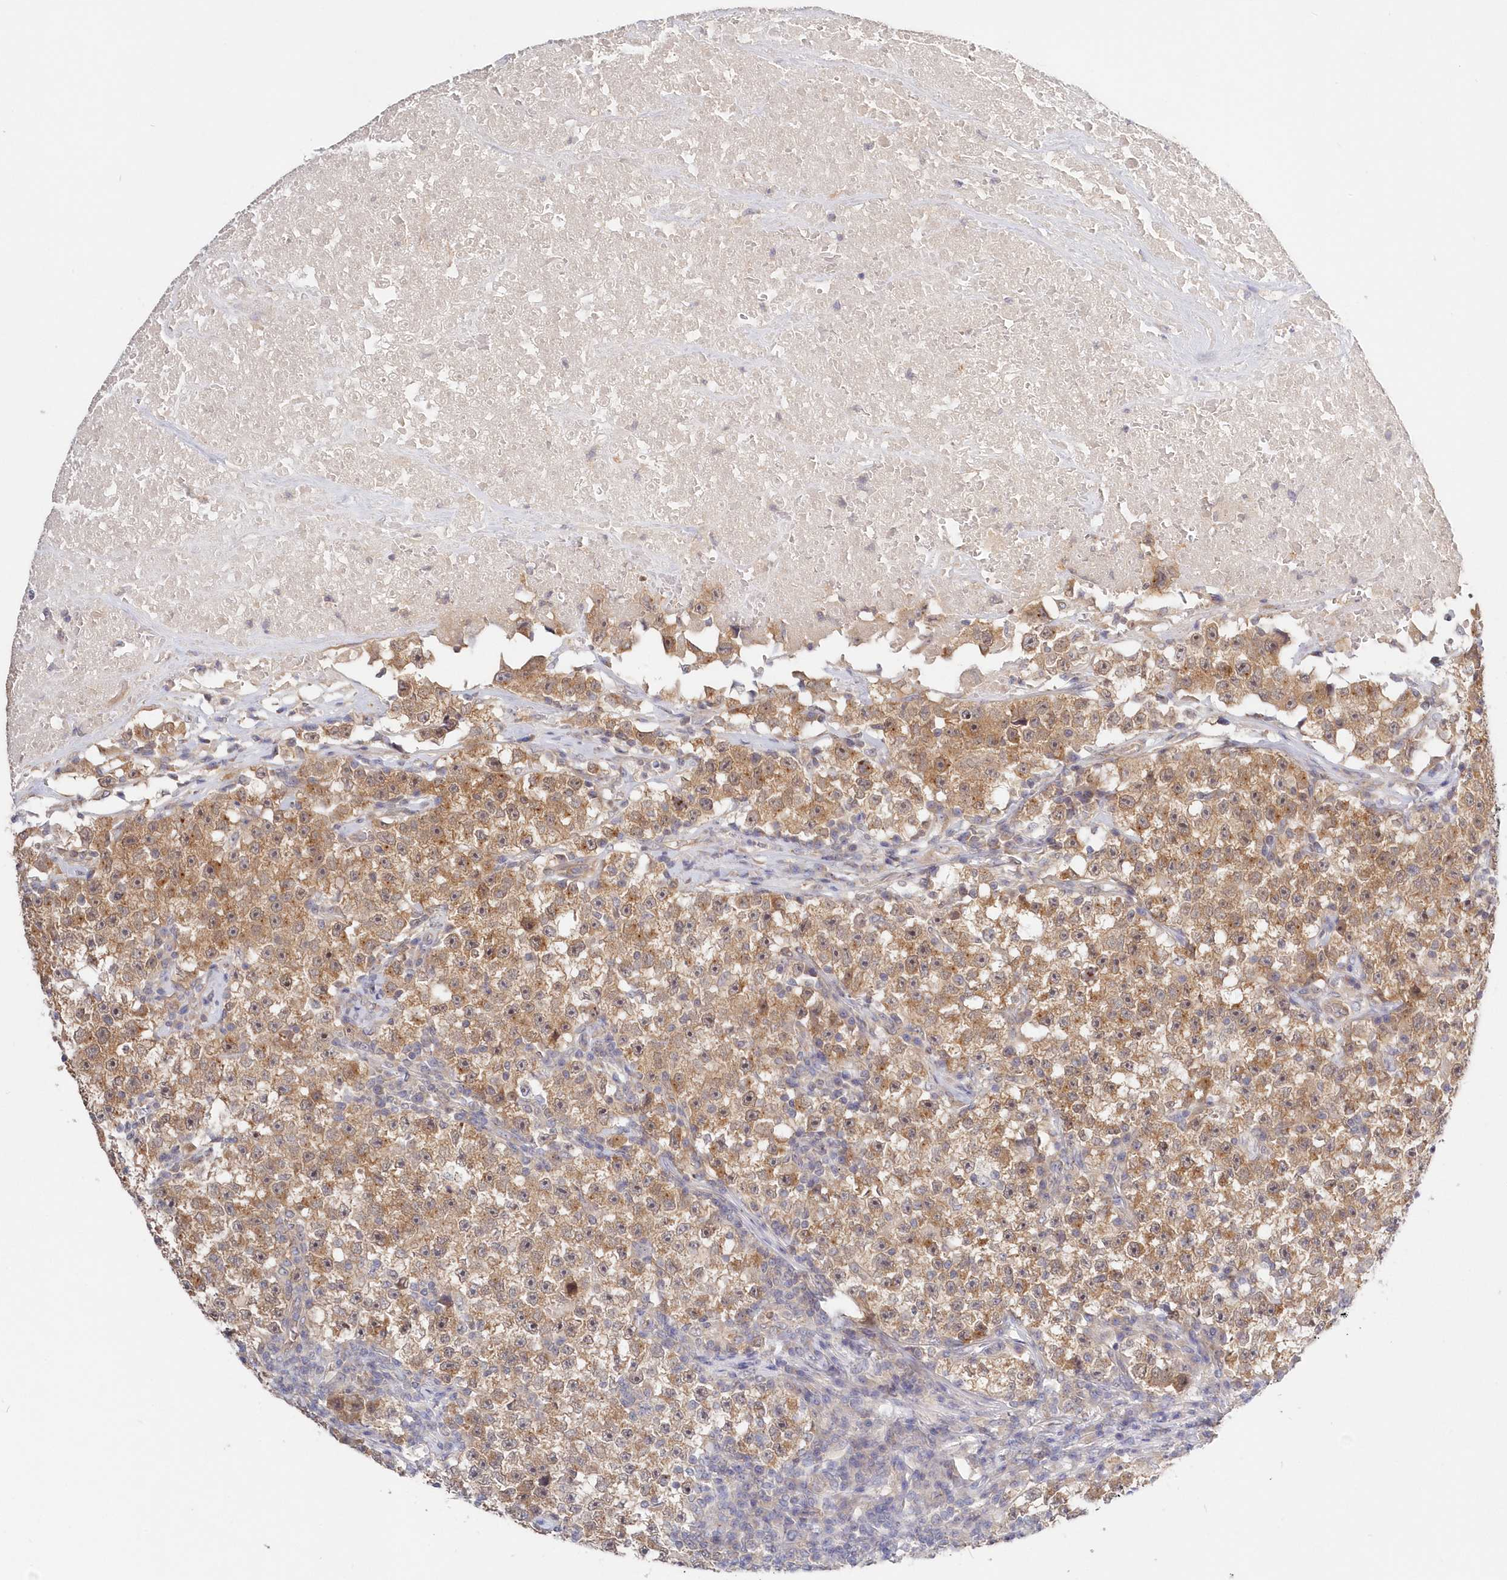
{"staining": {"intensity": "moderate", "quantity": "25%-75%", "location": "cytoplasmic/membranous"}, "tissue": "testis cancer", "cell_type": "Tumor cells", "image_type": "cancer", "snomed": [{"axis": "morphology", "description": "Seminoma, NOS"}, {"axis": "topography", "description": "Testis"}], "caption": "A brown stain highlights moderate cytoplasmic/membranous positivity of a protein in human testis cancer tumor cells.", "gene": "KATNA1", "patient": {"sex": "male", "age": 22}}